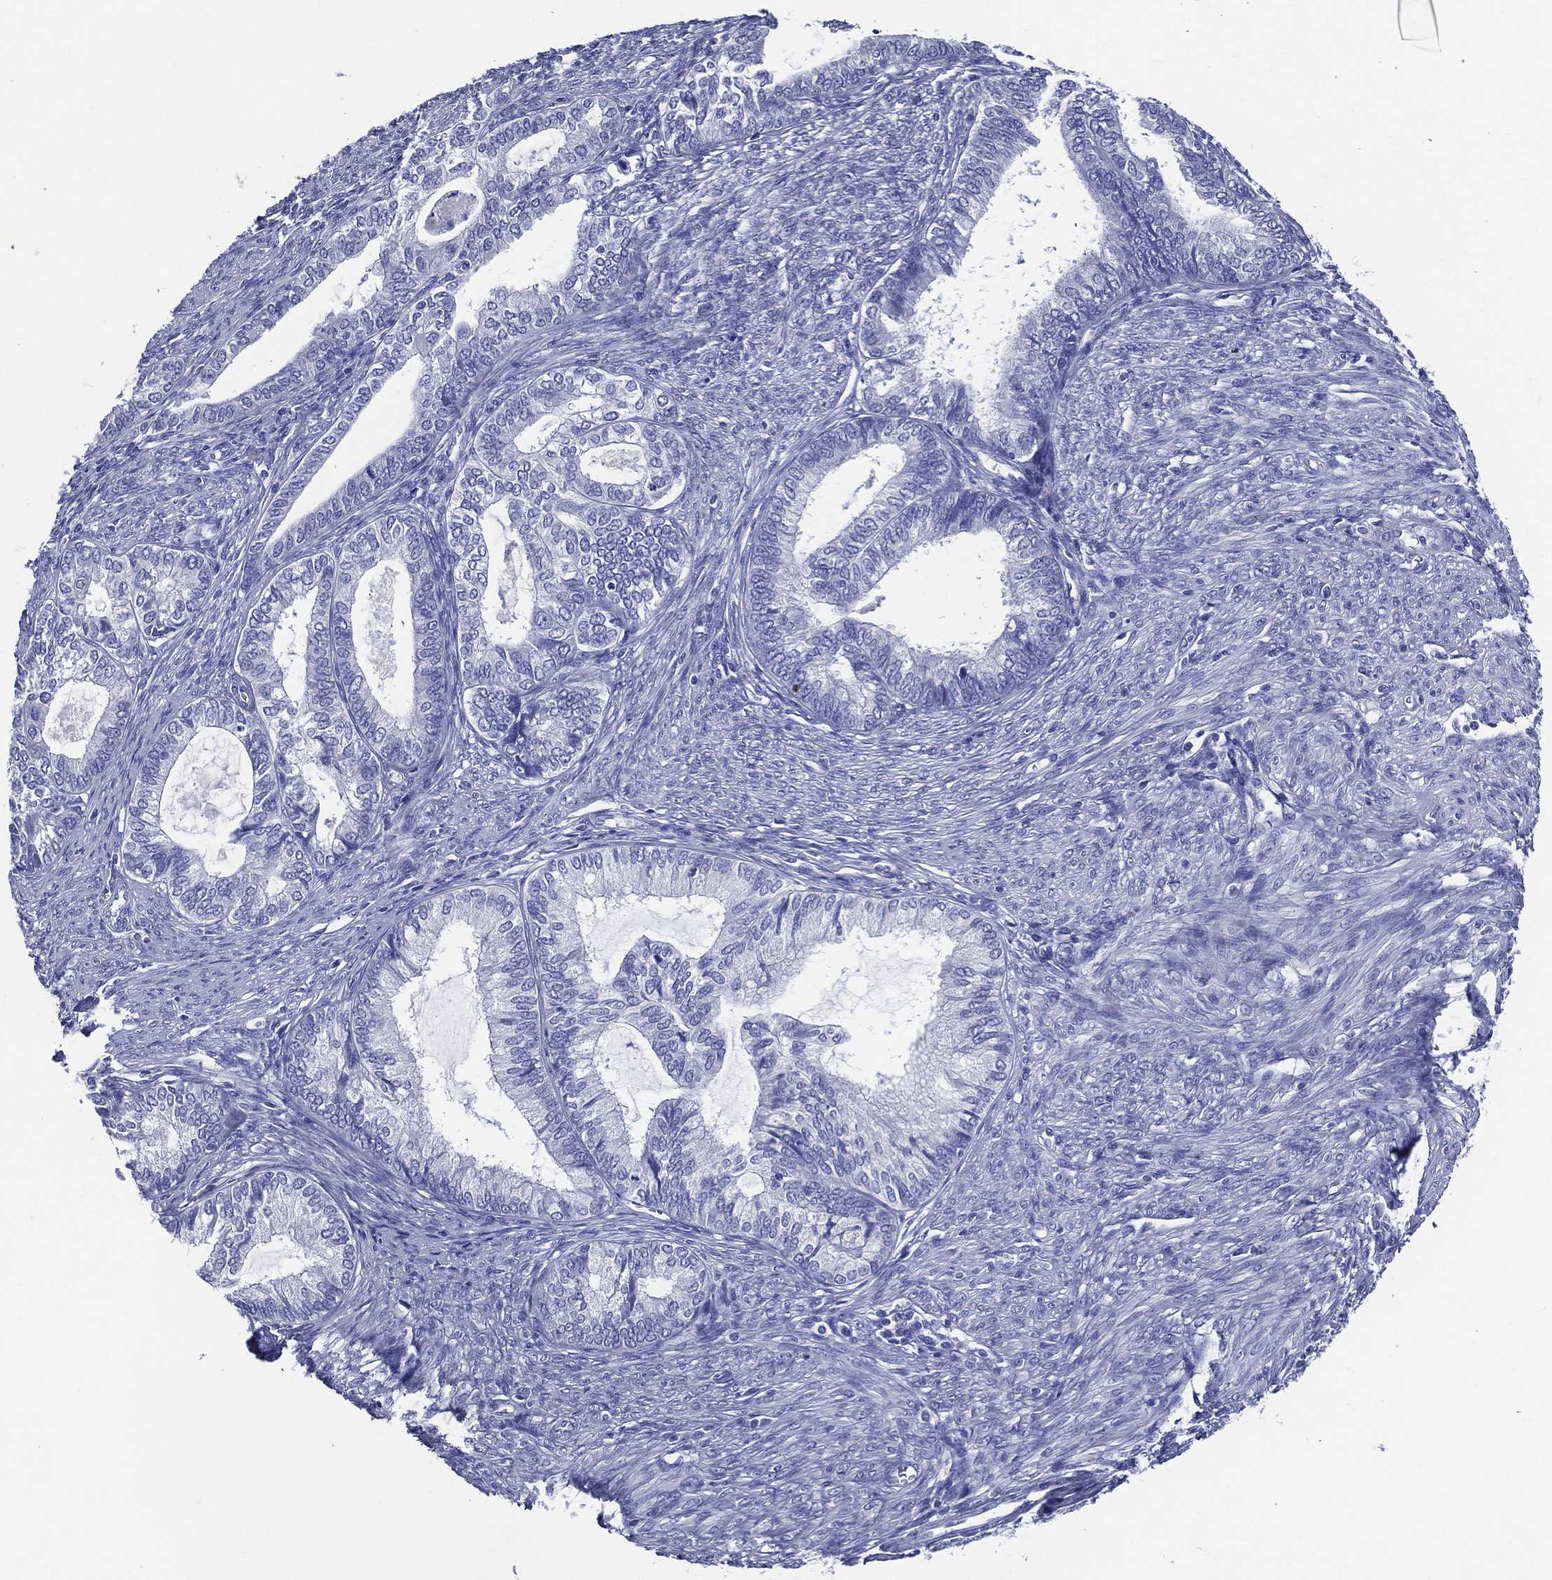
{"staining": {"intensity": "negative", "quantity": "none", "location": "none"}, "tissue": "endometrial cancer", "cell_type": "Tumor cells", "image_type": "cancer", "snomed": [{"axis": "morphology", "description": "Adenocarcinoma, NOS"}, {"axis": "topography", "description": "Endometrium"}], "caption": "DAB immunohistochemical staining of endometrial cancer (adenocarcinoma) demonstrates no significant staining in tumor cells.", "gene": "ACE2", "patient": {"sex": "female", "age": 86}}